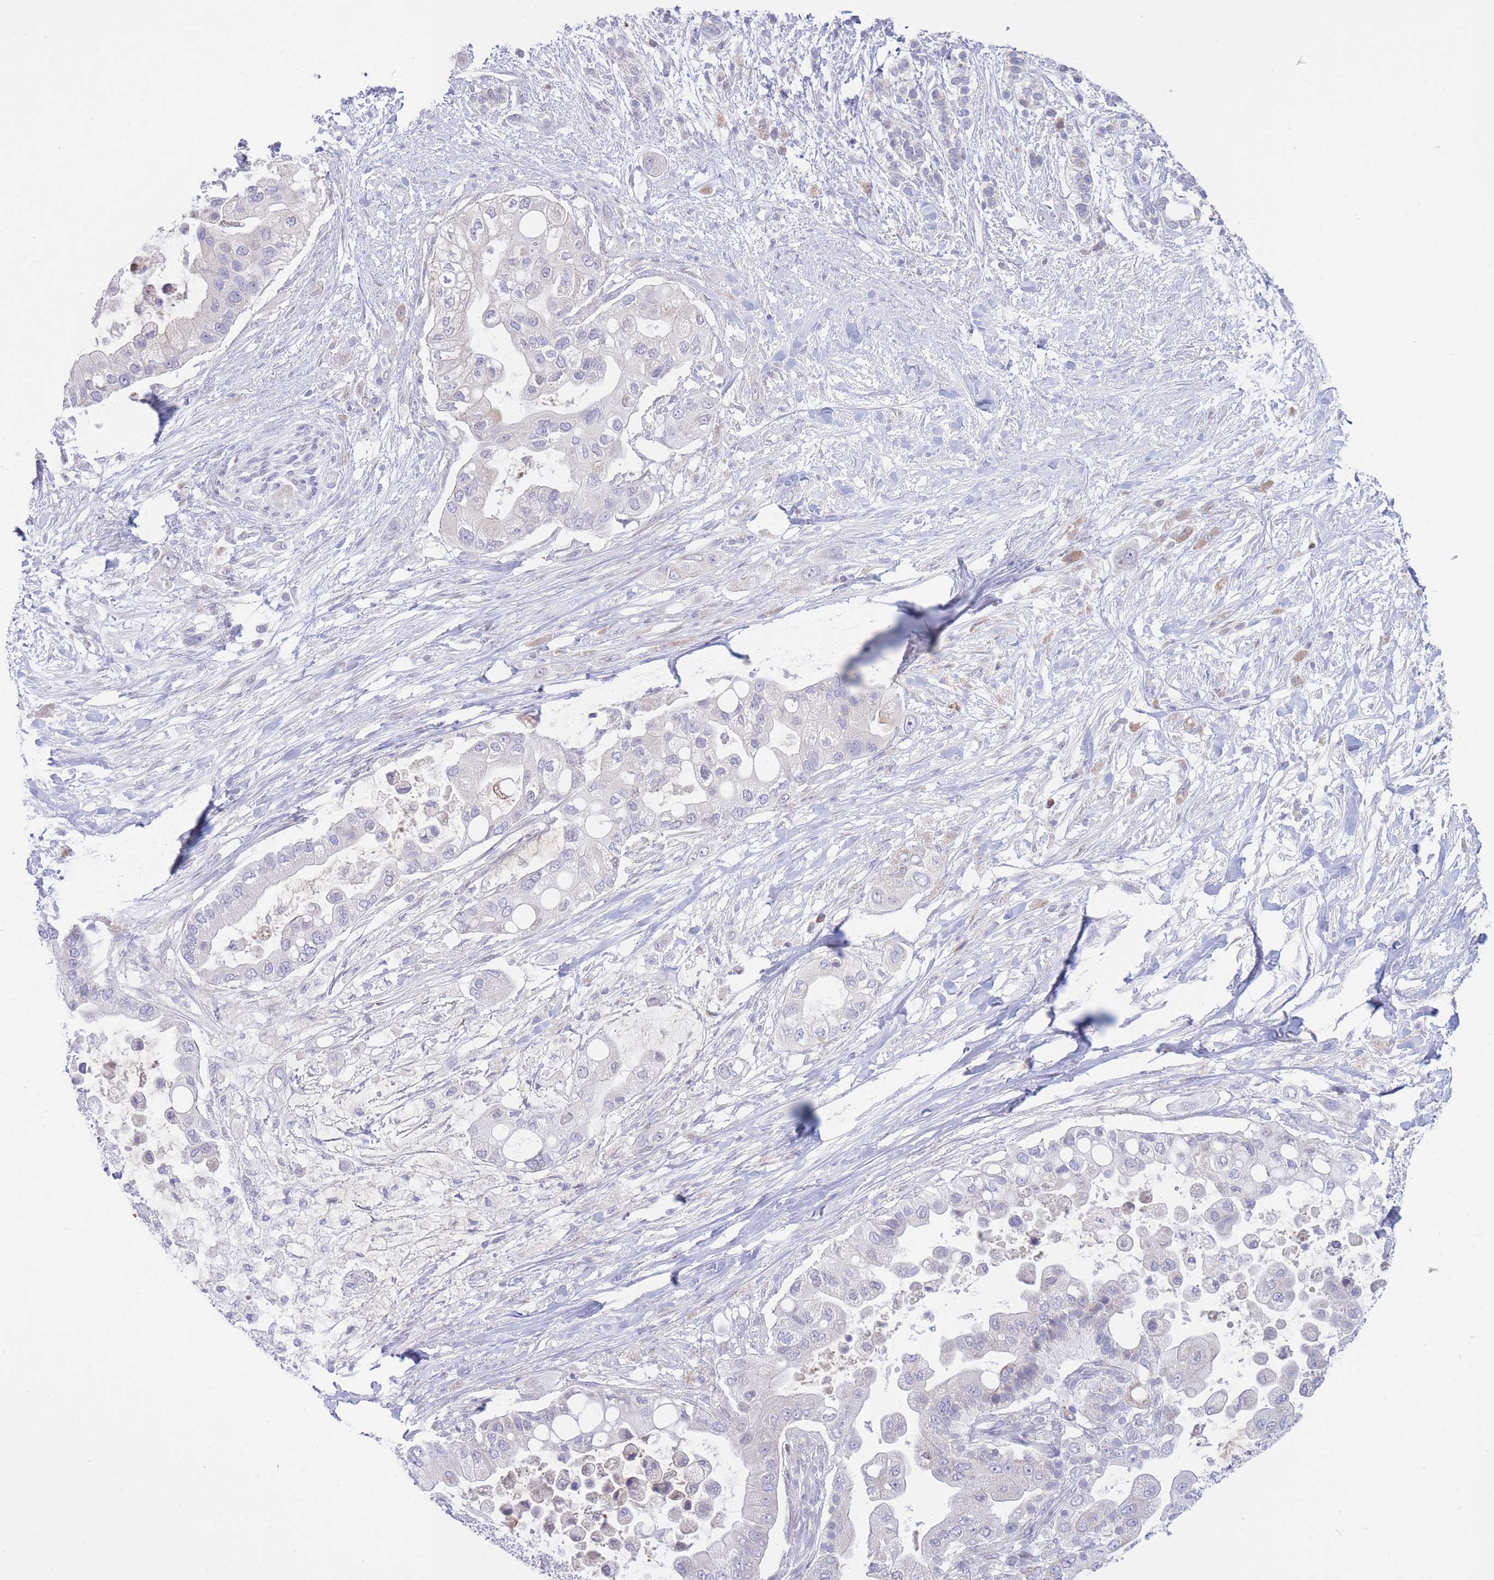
{"staining": {"intensity": "negative", "quantity": "none", "location": "none"}, "tissue": "pancreatic cancer", "cell_type": "Tumor cells", "image_type": "cancer", "snomed": [{"axis": "morphology", "description": "Adenocarcinoma, NOS"}, {"axis": "topography", "description": "Pancreas"}], "caption": "DAB (3,3'-diaminobenzidine) immunohistochemical staining of pancreatic adenocarcinoma shows no significant expression in tumor cells.", "gene": "NANP", "patient": {"sex": "male", "age": 57}}